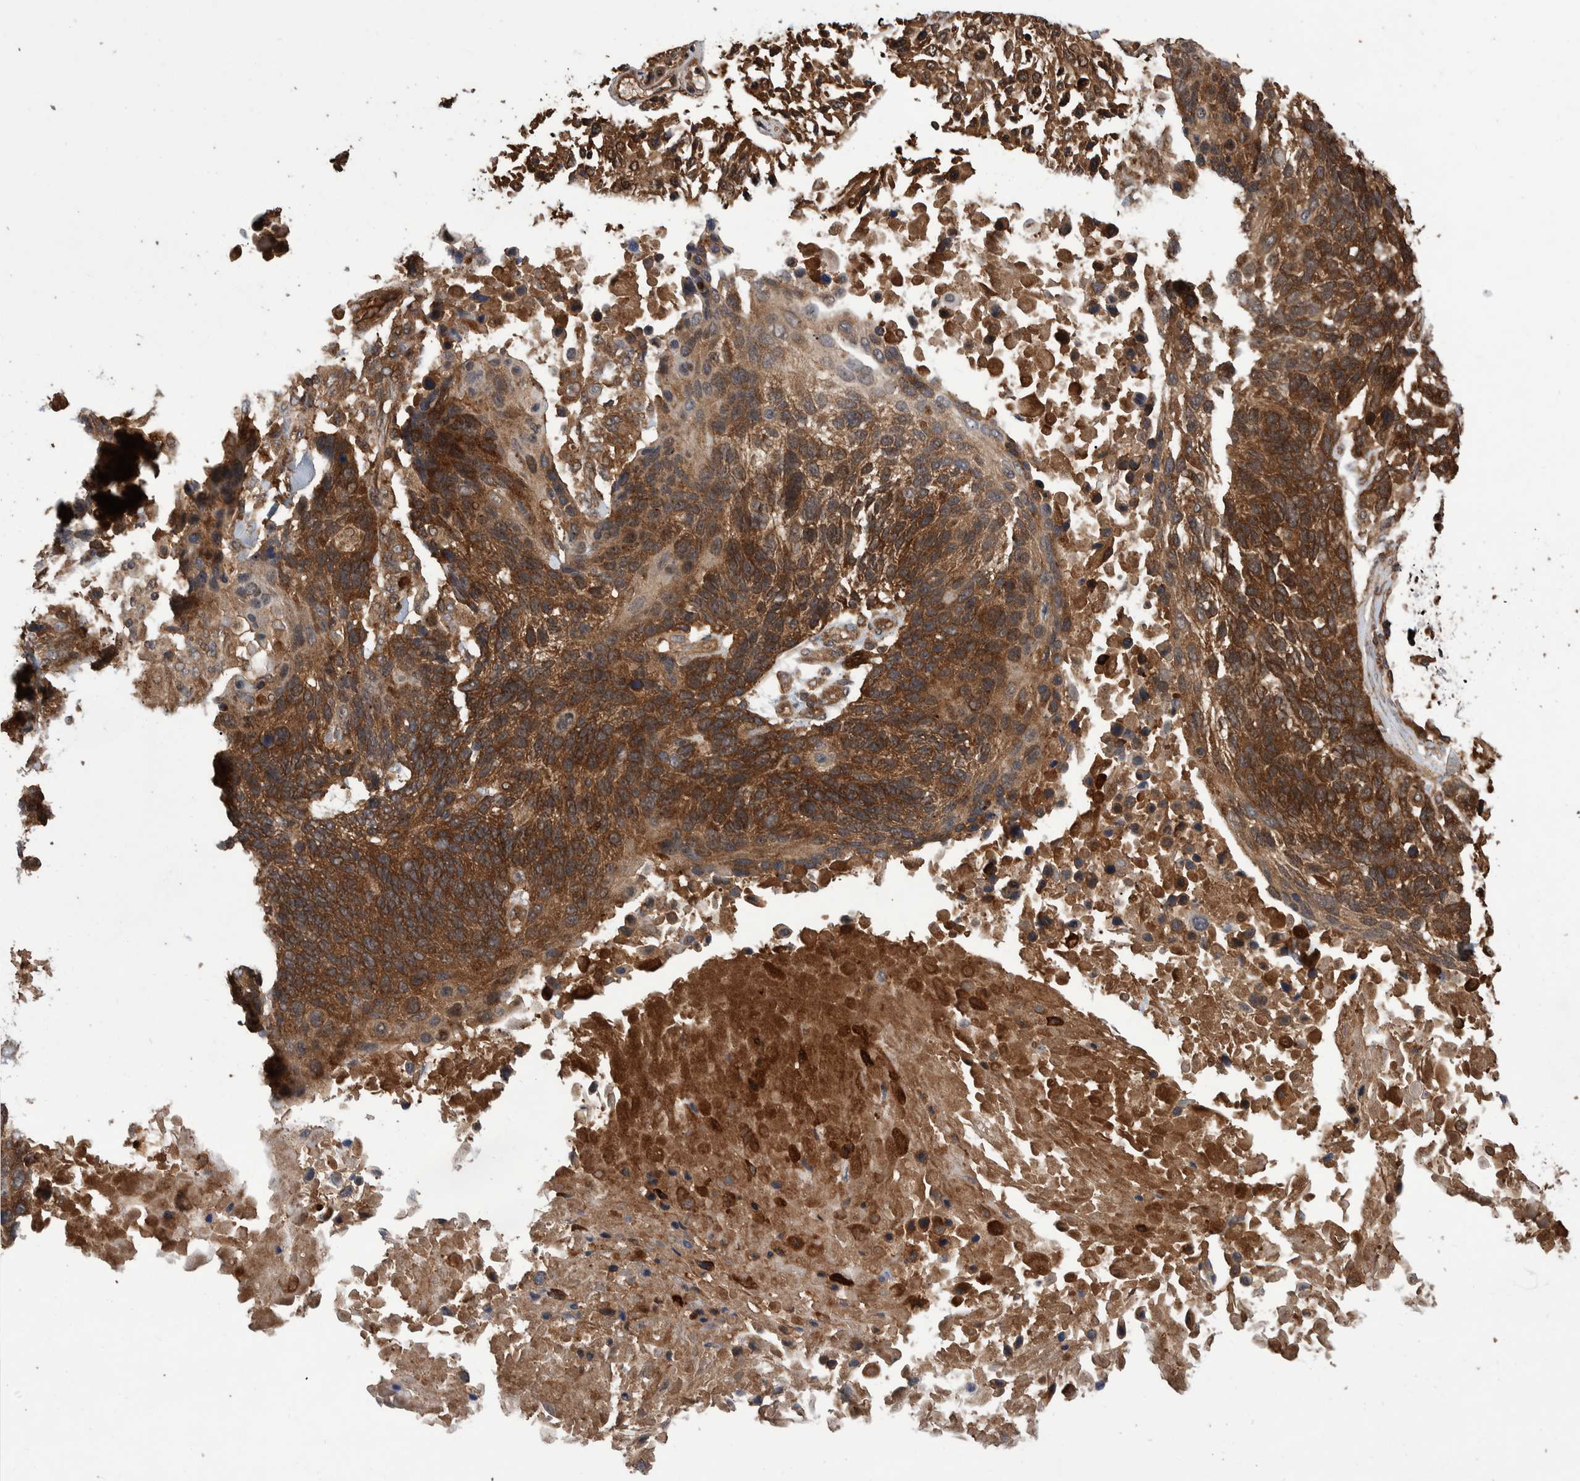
{"staining": {"intensity": "moderate", "quantity": ">75%", "location": "cytoplasmic/membranous"}, "tissue": "lung cancer", "cell_type": "Tumor cells", "image_type": "cancer", "snomed": [{"axis": "morphology", "description": "Squamous cell carcinoma, NOS"}, {"axis": "topography", "description": "Lung"}], "caption": "This is a micrograph of immunohistochemistry (IHC) staining of lung cancer (squamous cell carcinoma), which shows moderate expression in the cytoplasmic/membranous of tumor cells.", "gene": "VBP1", "patient": {"sex": "male", "age": 65}}